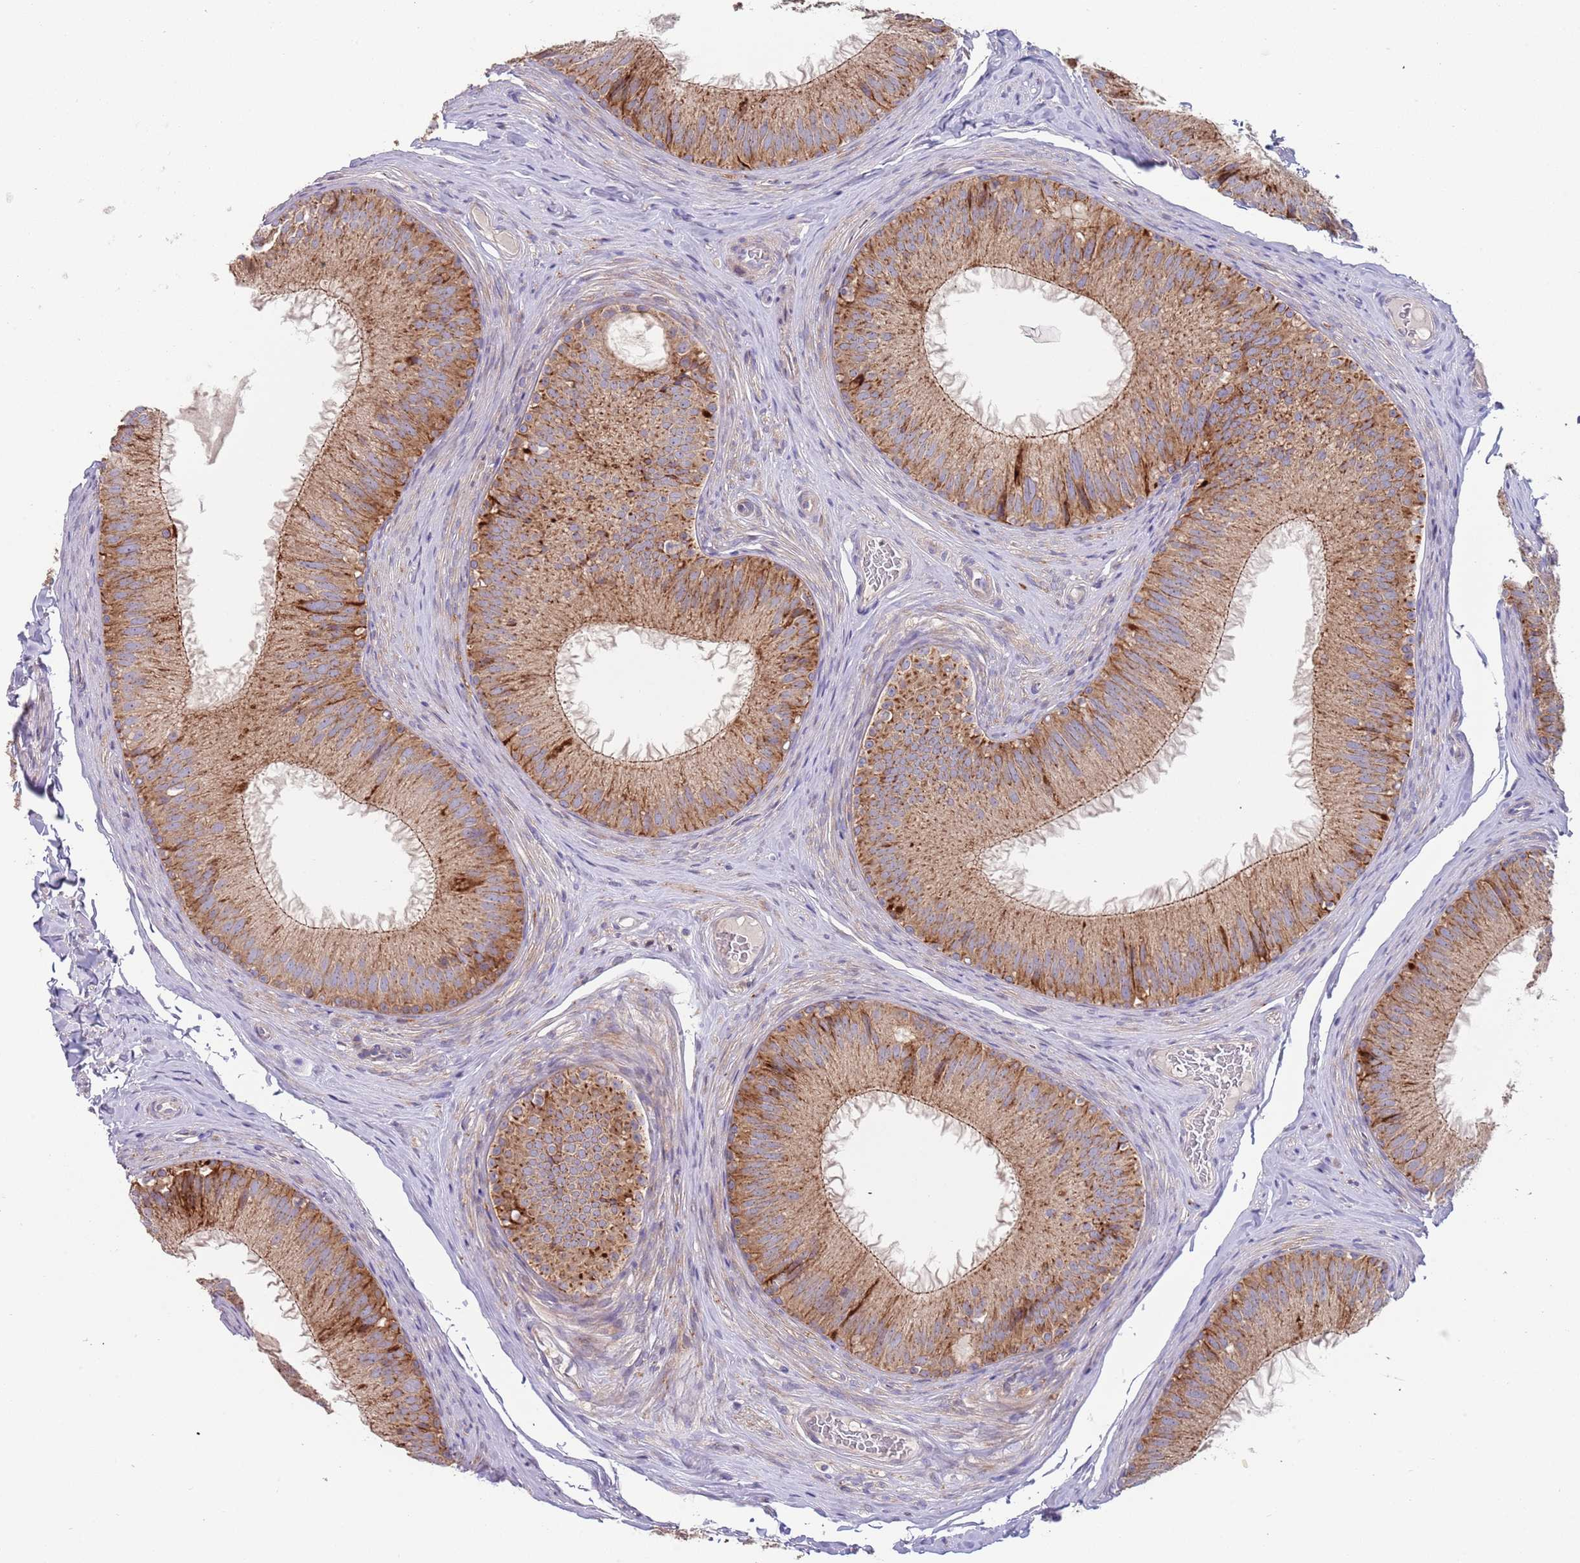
{"staining": {"intensity": "moderate", "quantity": ">75%", "location": "cytoplasmic/membranous"}, "tissue": "epididymis", "cell_type": "Glandular cells", "image_type": "normal", "snomed": [{"axis": "morphology", "description": "Normal tissue, NOS"}, {"axis": "topography", "description": "Epididymis"}], "caption": "High-power microscopy captured an immunohistochemistry (IHC) micrograph of unremarkable epididymis, revealing moderate cytoplasmic/membranous positivity in about >75% of glandular cells.", "gene": "ABCC10", "patient": {"sex": "male", "age": 34}}